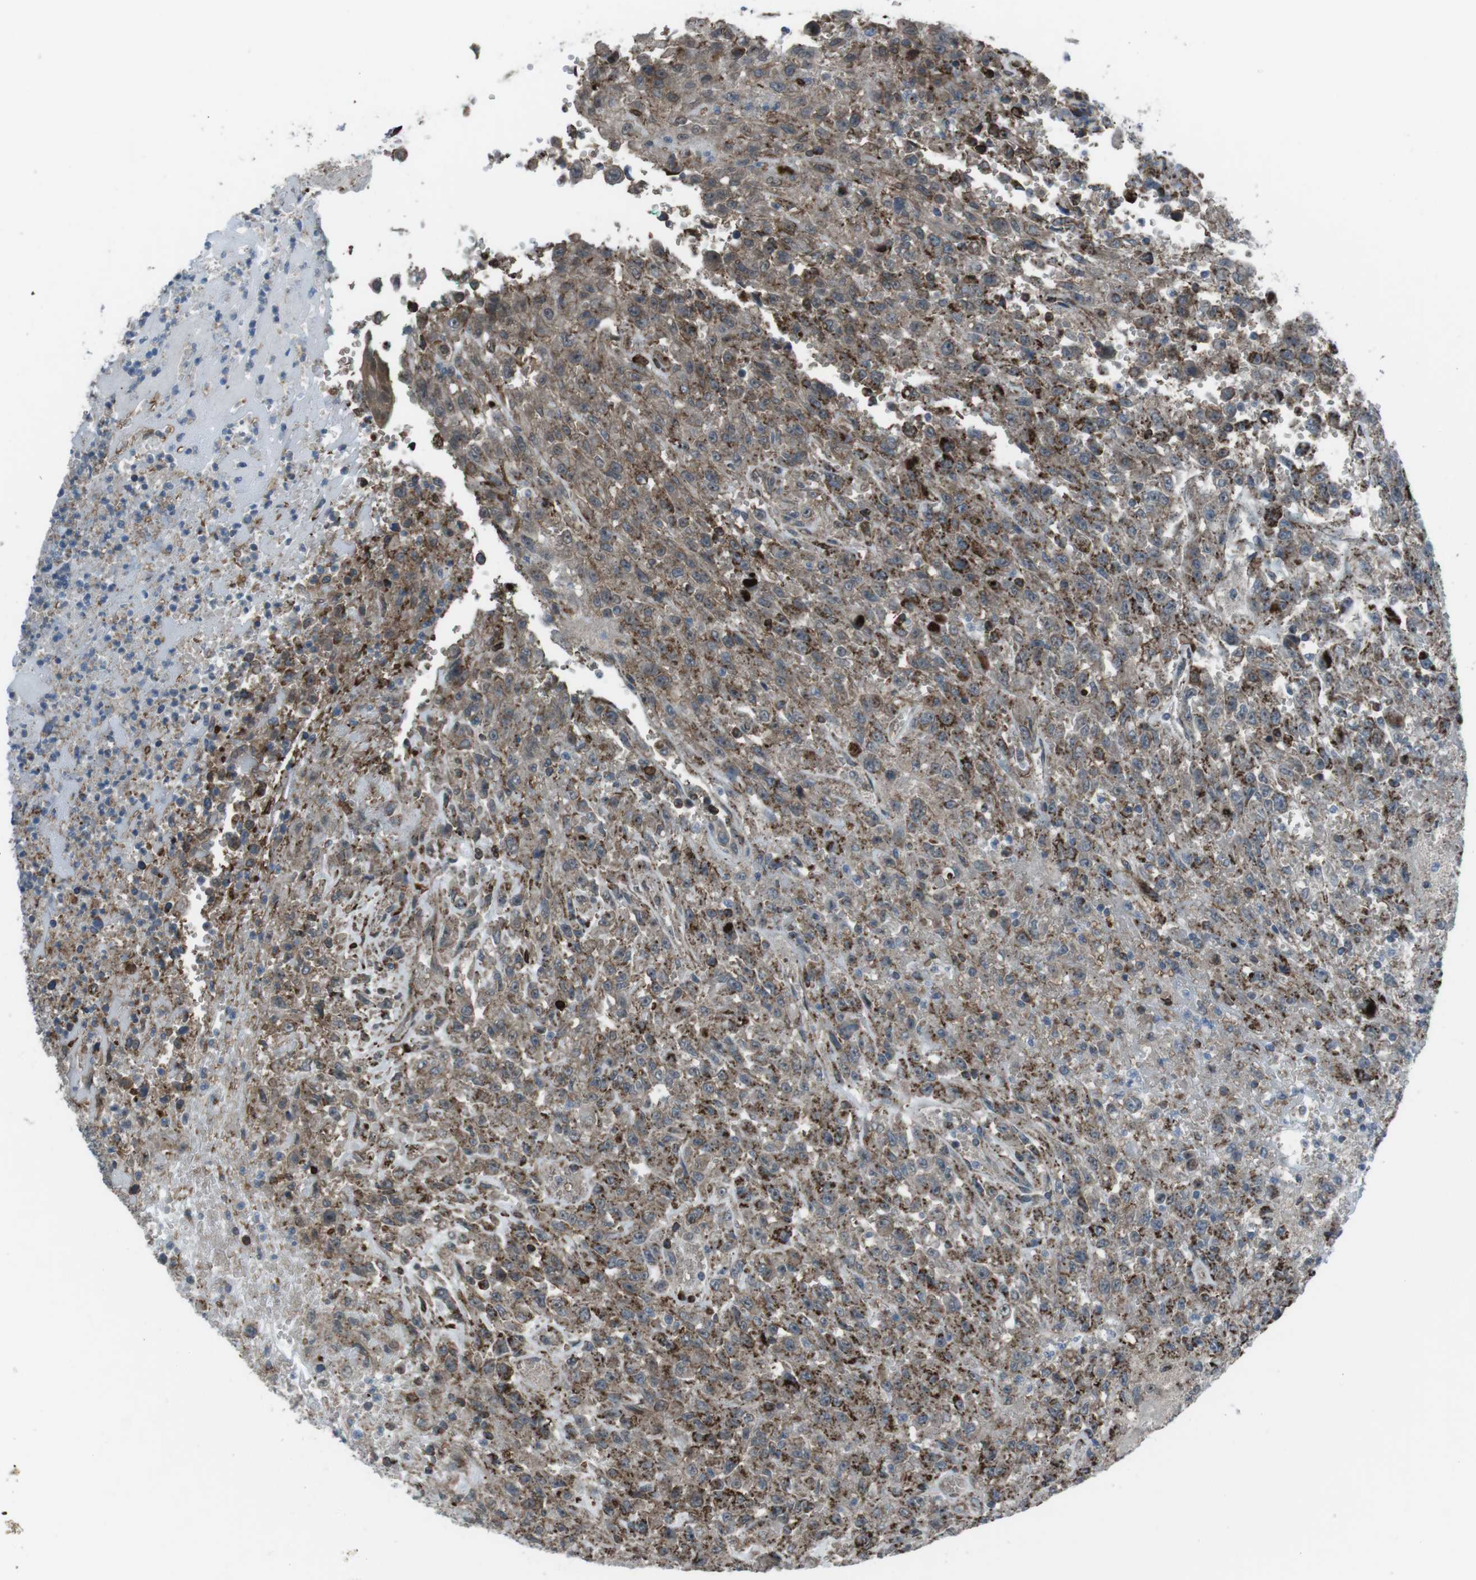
{"staining": {"intensity": "moderate", "quantity": ">75%", "location": "cytoplasmic/membranous"}, "tissue": "urothelial cancer", "cell_type": "Tumor cells", "image_type": "cancer", "snomed": [{"axis": "morphology", "description": "Urothelial carcinoma, High grade"}, {"axis": "topography", "description": "Urinary bladder"}], "caption": "This is a micrograph of immunohistochemistry staining of urothelial carcinoma (high-grade), which shows moderate expression in the cytoplasmic/membranous of tumor cells.", "gene": "GDF10", "patient": {"sex": "male", "age": 46}}